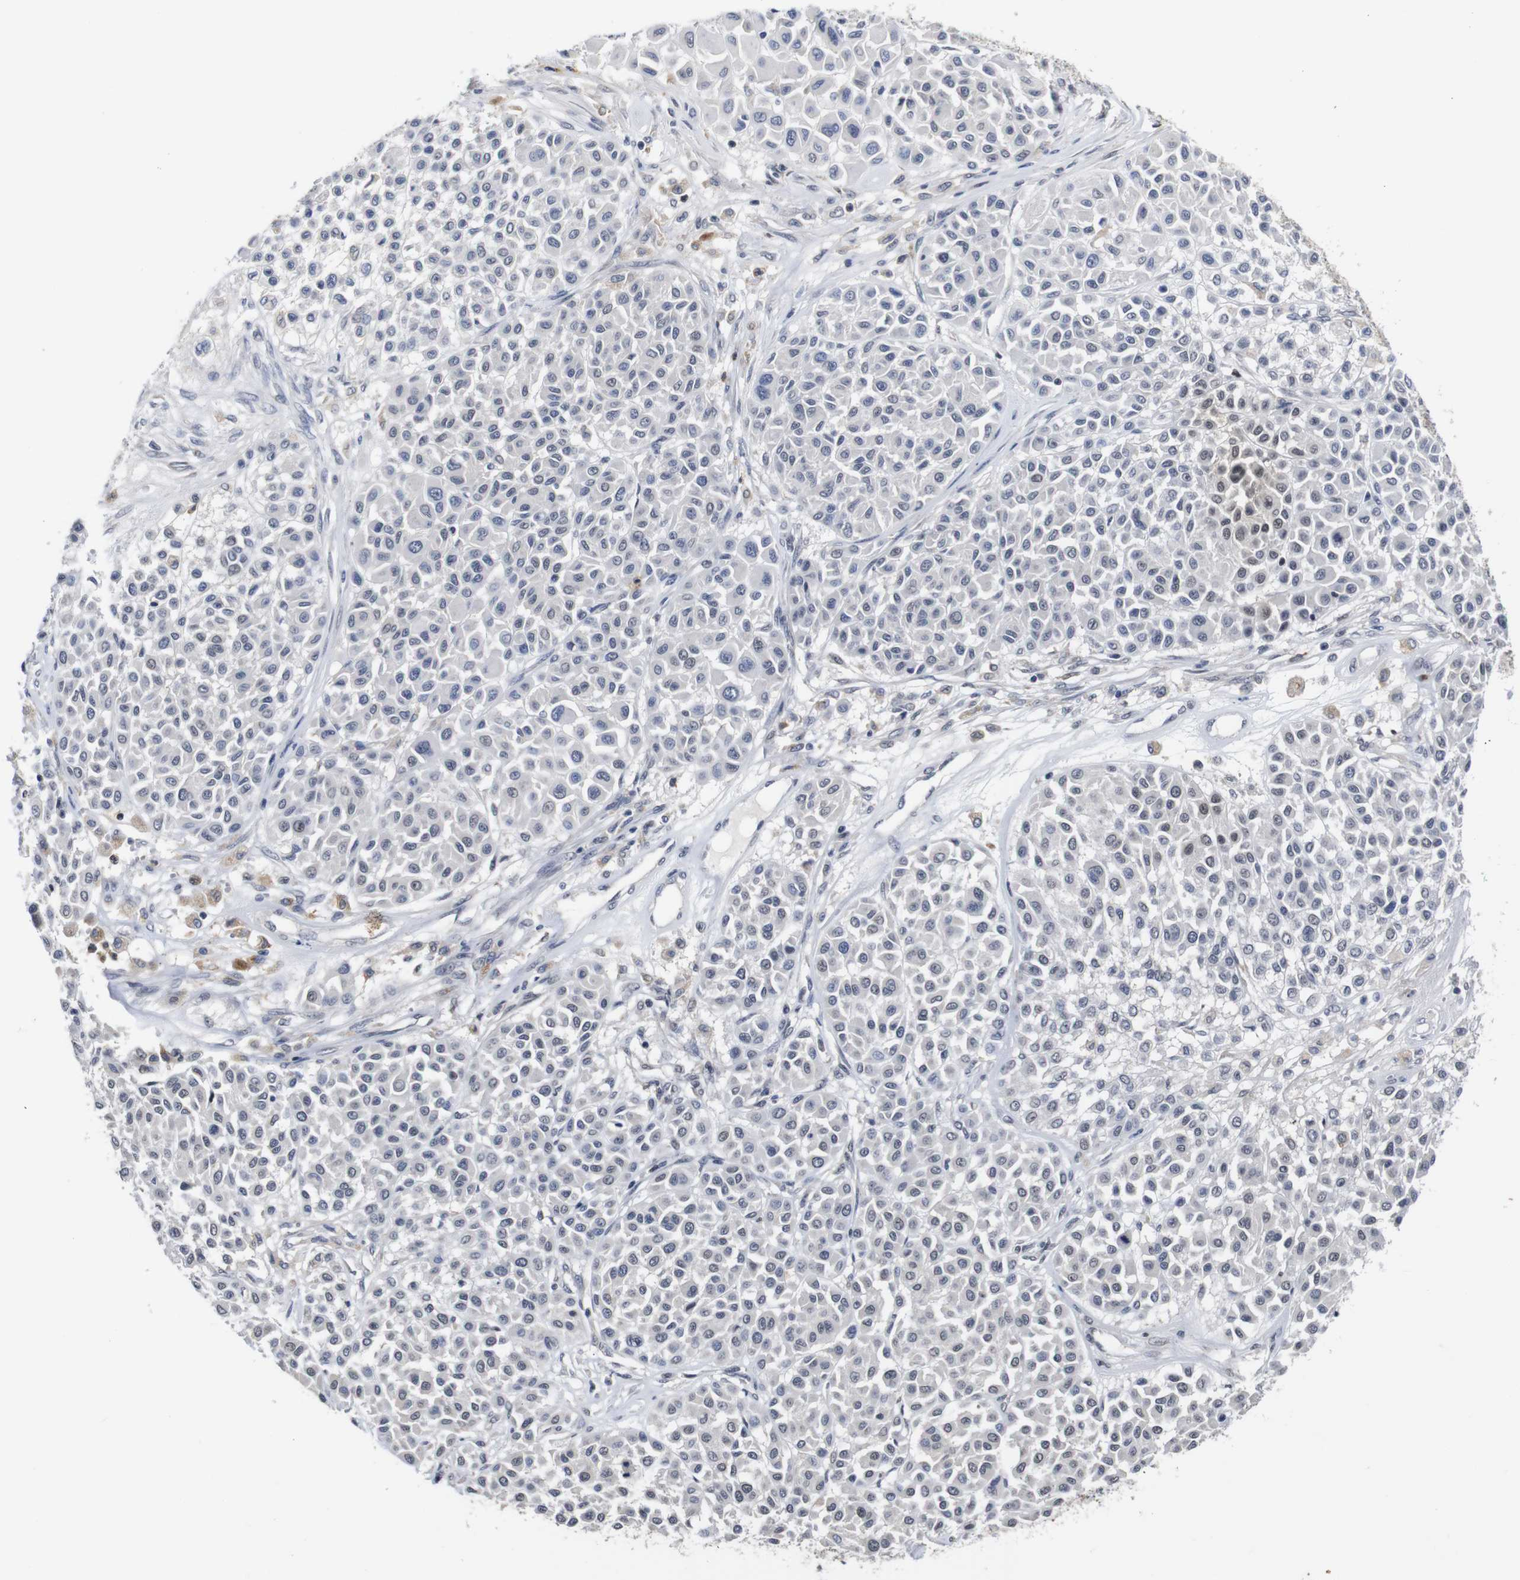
{"staining": {"intensity": "negative", "quantity": "none", "location": "none"}, "tissue": "melanoma", "cell_type": "Tumor cells", "image_type": "cancer", "snomed": [{"axis": "morphology", "description": "Malignant melanoma, Metastatic site"}, {"axis": "topography", "description": "Soft tissue"}], "caption": "An immunohistochemistry photomicrograph of malignant melanoma (metastatic site) is shown. There is no staining in tumor cells of malignant melanoma (metastatic site).", "gene": "NTRK3", "patient": {"sex": "male", "age": 41}}